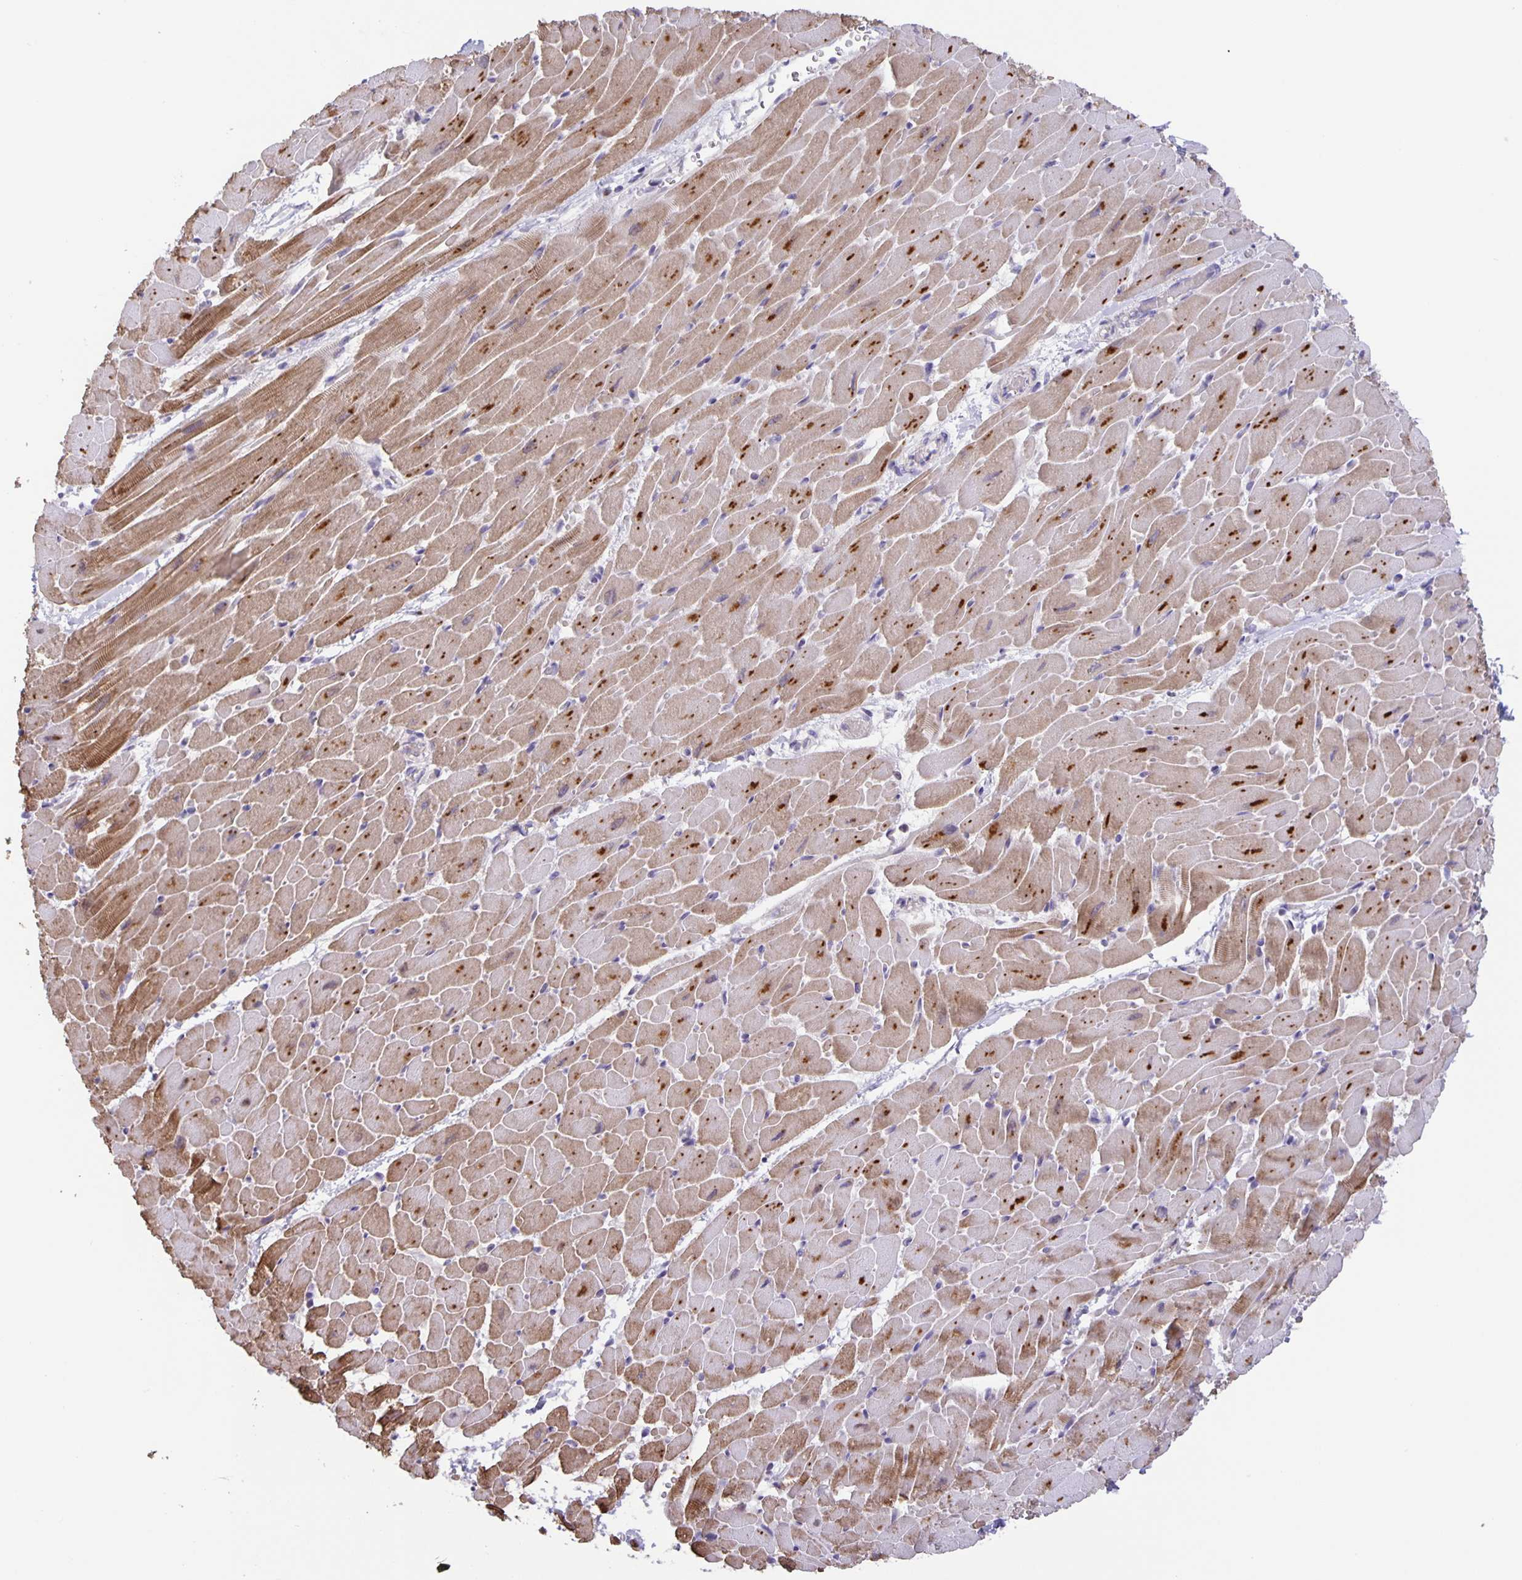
{"staining": {"intensity": "moderate", "quantity": ">75%", "location": "cytoplasmic/membranous"}, "tissue": "heart muscle", "cell_type": "Cardiomyocytes", "image_type": "normal", "snomed": [{"axis": "morphology", "description": "Normal tissue, NOS"}, {"axis": "topography", "description": "Heart"}], "caption": "Protein positivity by immunohistochemistry (IHC) shows moderate cytoplasmic/membranous expression in approximately >75% of cardiomyocytes in normal heart muscle.", "gene": "MAPK12", "patient": {"sex": "male", "age": 37}}